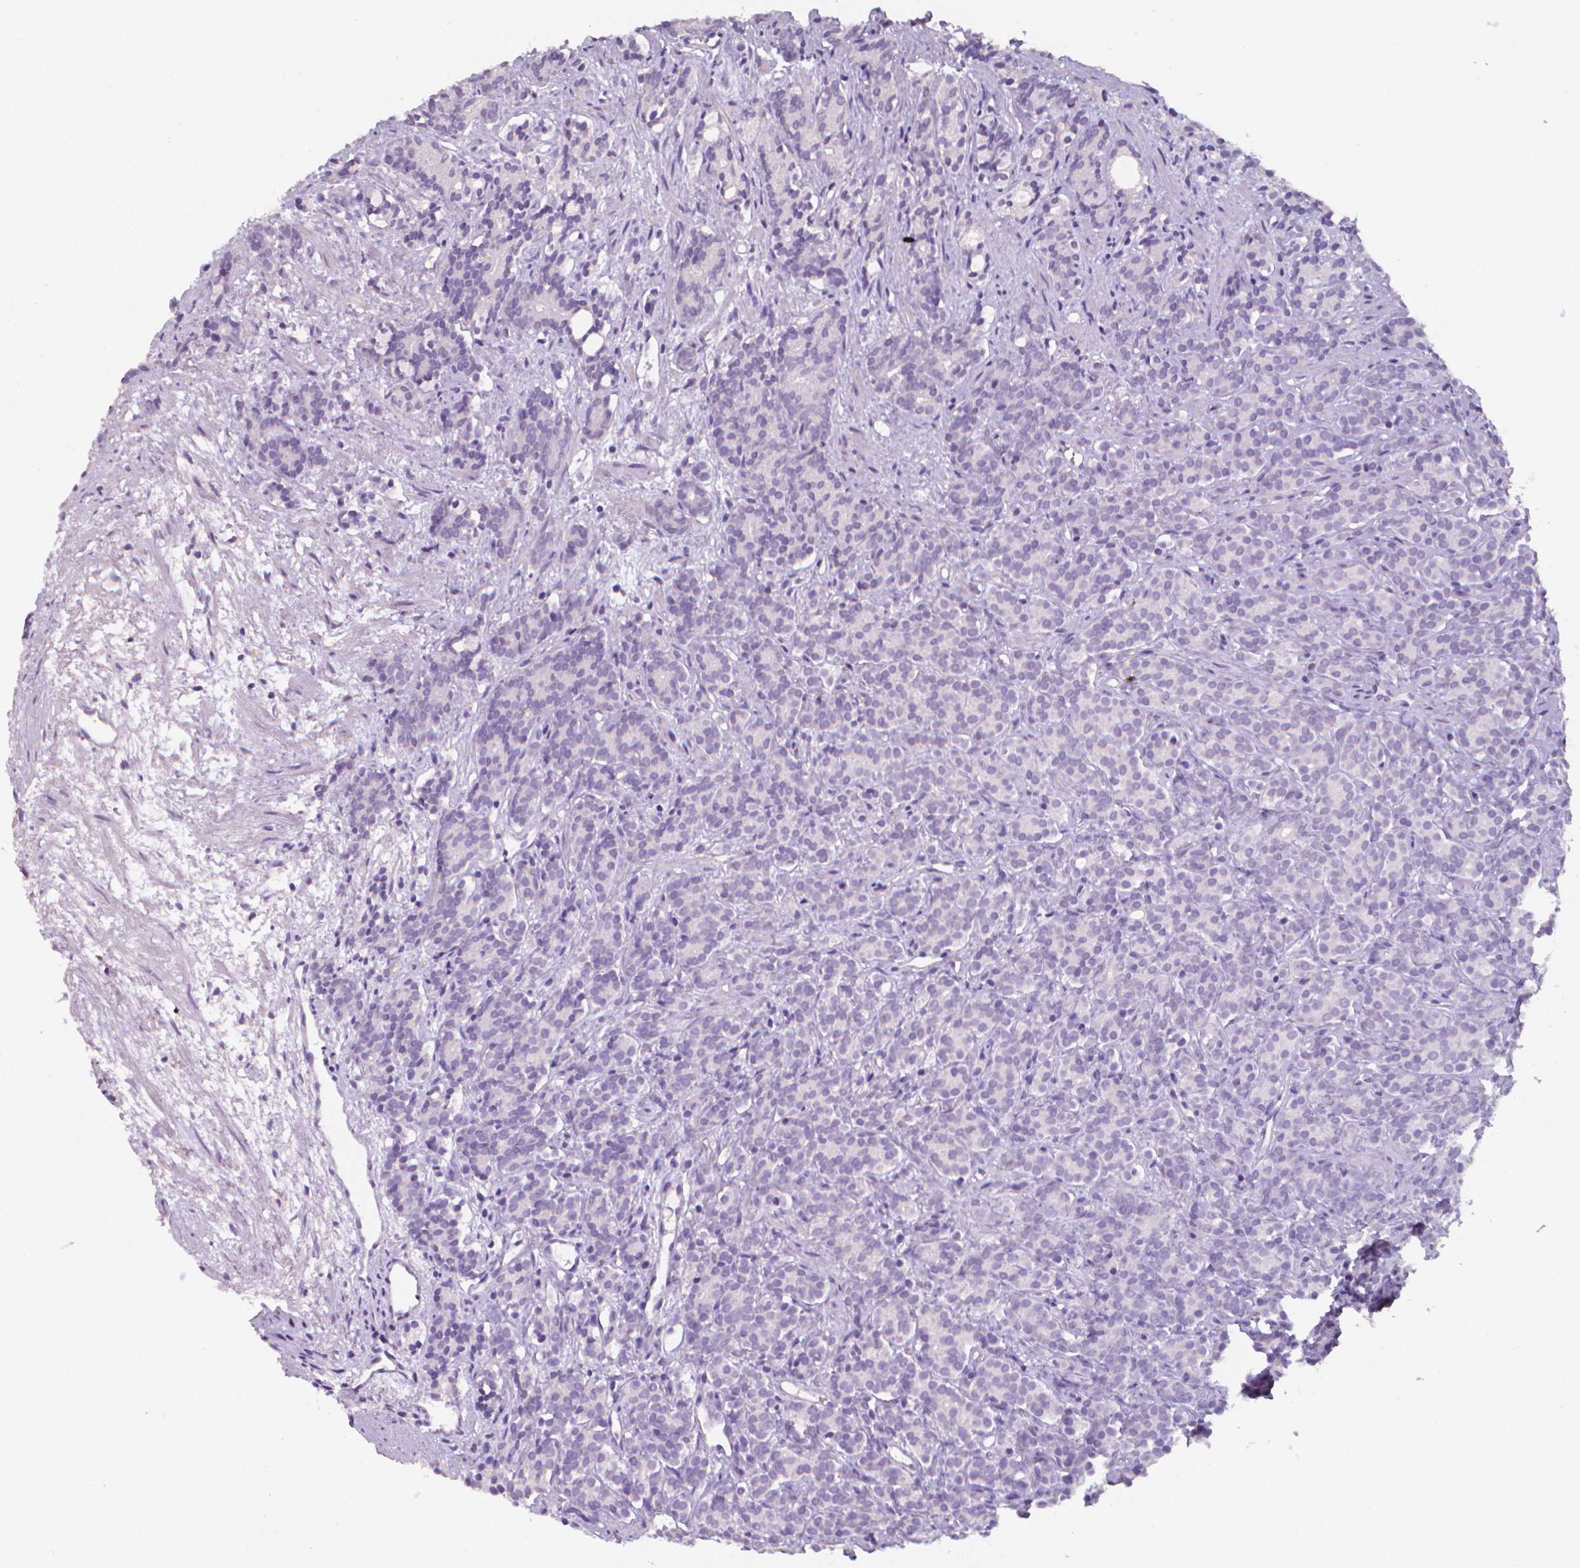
{"staining": {"intensity": "negative", "quantity": "none", "location": "none"}, "tissue": "prostate cancer", "cell_type": "Tumor cells", "image_type": "cancer", "snomed": [{"axis": "morphology", "description": "Adenocarcinoma, High grade"}, {"axis": "topography", "description": "Prostate"}], "caption": "There is no significant expression in tumor cells of high-grade adenocarcinoma (prostate). (Brightfield microscopy of DAB IHC at high magnification).", "gene": "XPNPEP2", "patient": {"sex": "male", "age": 84}}